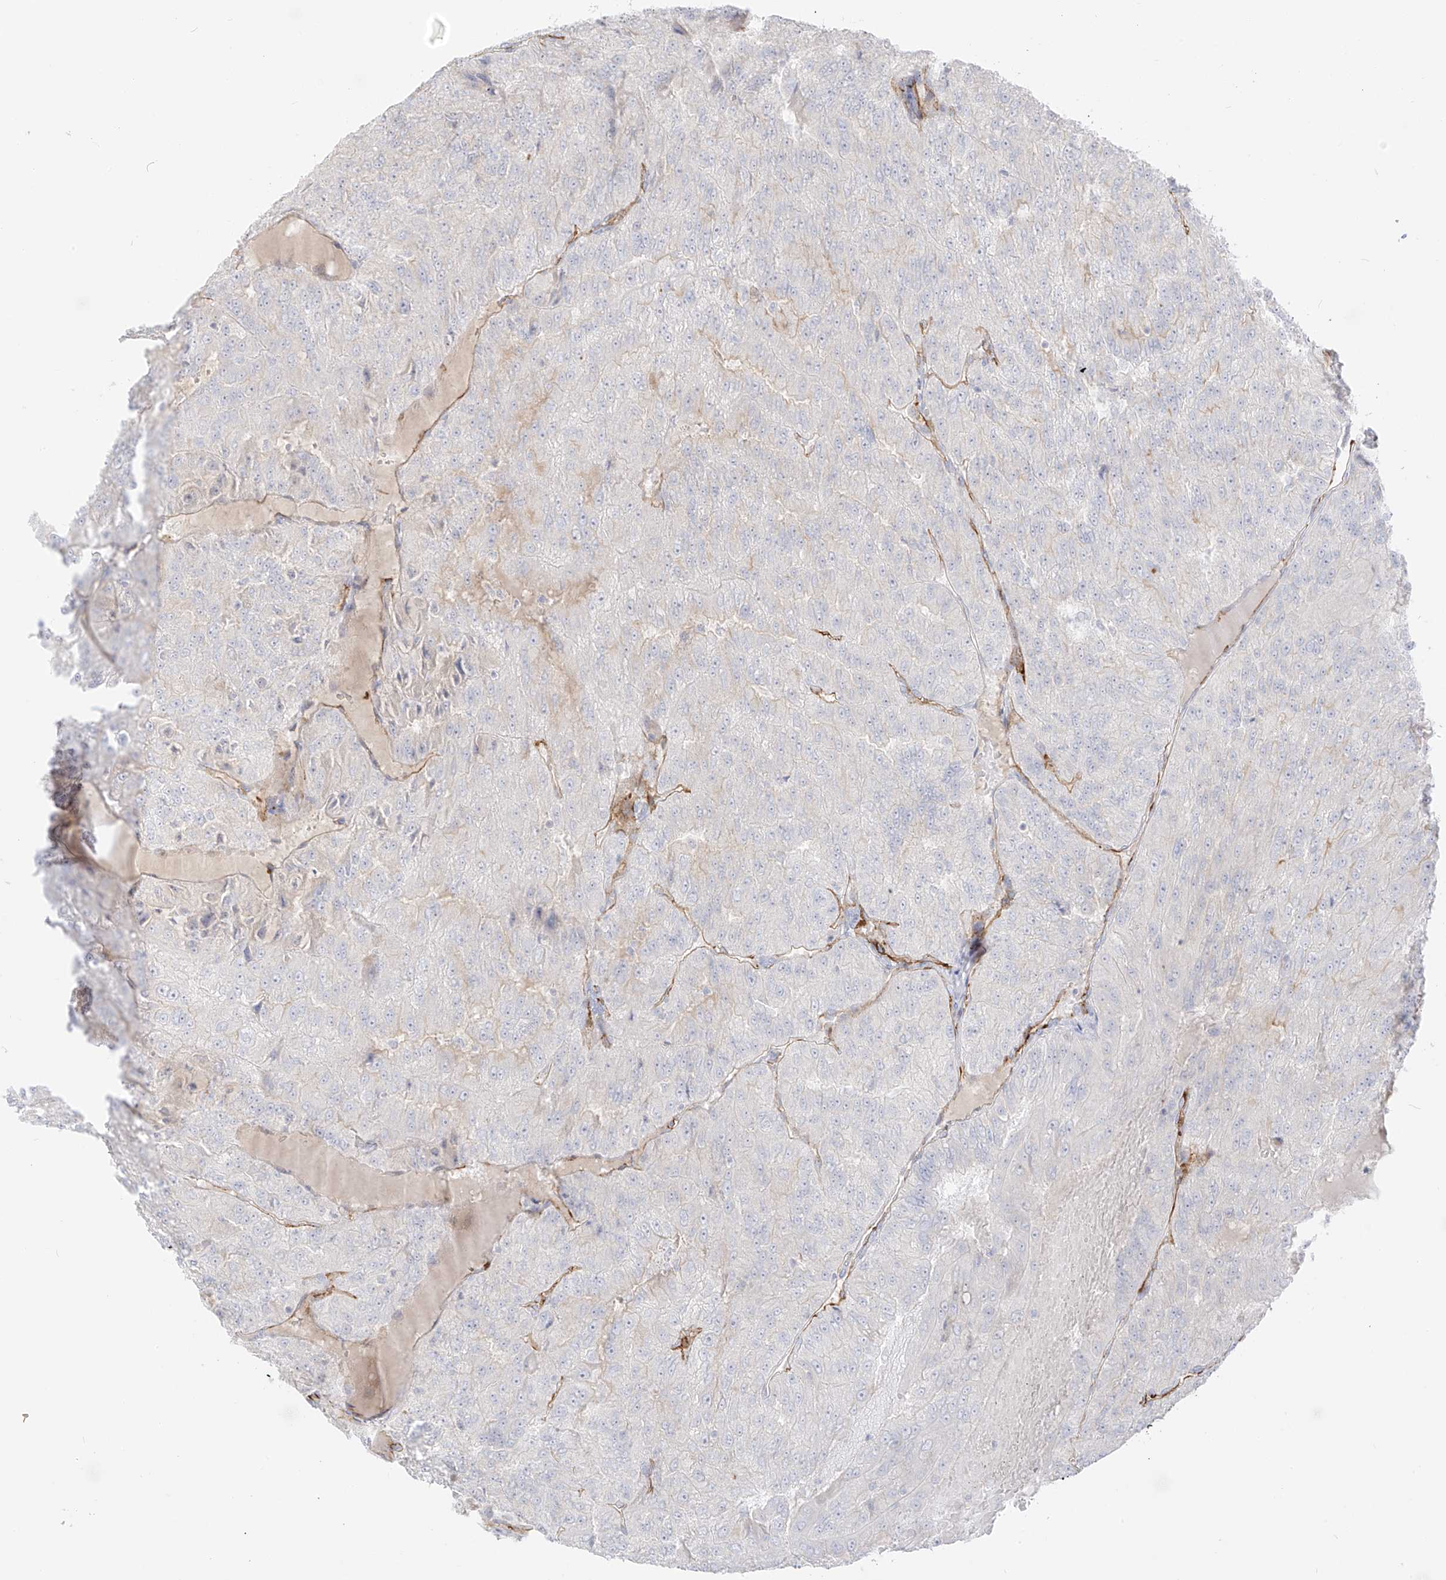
{"staining": {"intensity": "negative", "quantity": "none", "location": "none"}, "tissue": "renal cancer", "cell_type": "Tumor cells", "image_type": "cancer", "snomed": [{"axis": "morphology", "description": "Adenocarcinoma, NOS"}, {"axis": "topography", "description": "Kidney"}], "caption": "This is an immunohistochemistry histopathology image of human renal adenocarcinoma. There is no positivity in tumor cells.", "gene": "C11orf87", "patient": {"sex": "female", "age": 63}}